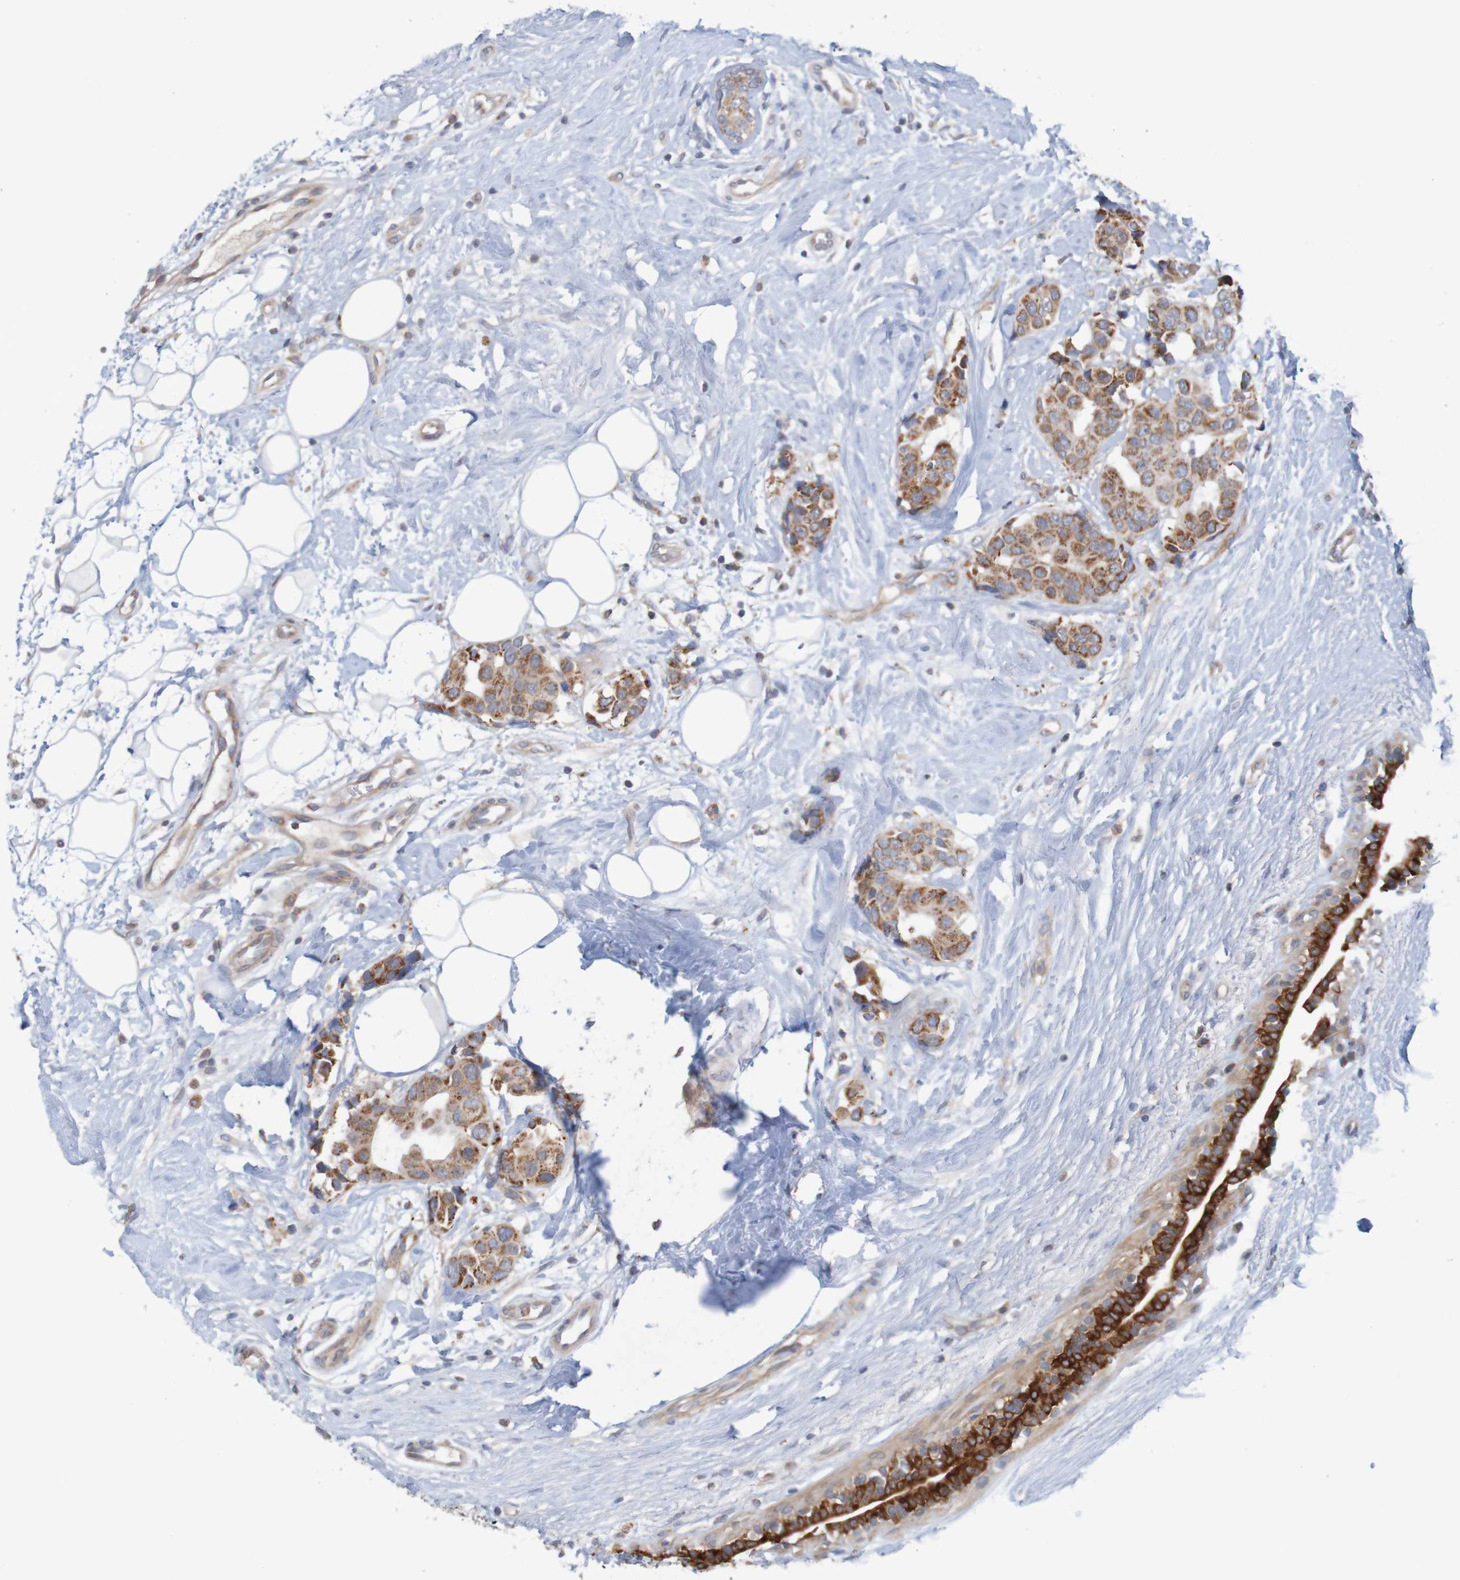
{"staining": {"intensity": "strong", "quantity": ">75%", "location": "cytoplasmic/membranous"}, "tissue": "breast cancer", "cell_type": "Tumor cells", "image_type": "cancer", "snomed": [{"axis": "morphology", "description": "Normal tissue, NOS"}, {"axis": "morphology", "description": "Duct carcinoma"}, {"axis": "topography", "description": "Breast"}], "caption": "Infiltrating ductal carcinoma (breast) tissue reveals strong cytoplasmic/membranous staining in about >75% of tumor cells, visualized by immunohistochemistry.", "gene": "NAV2", "patient": {"sex": "female", "age": 39}}